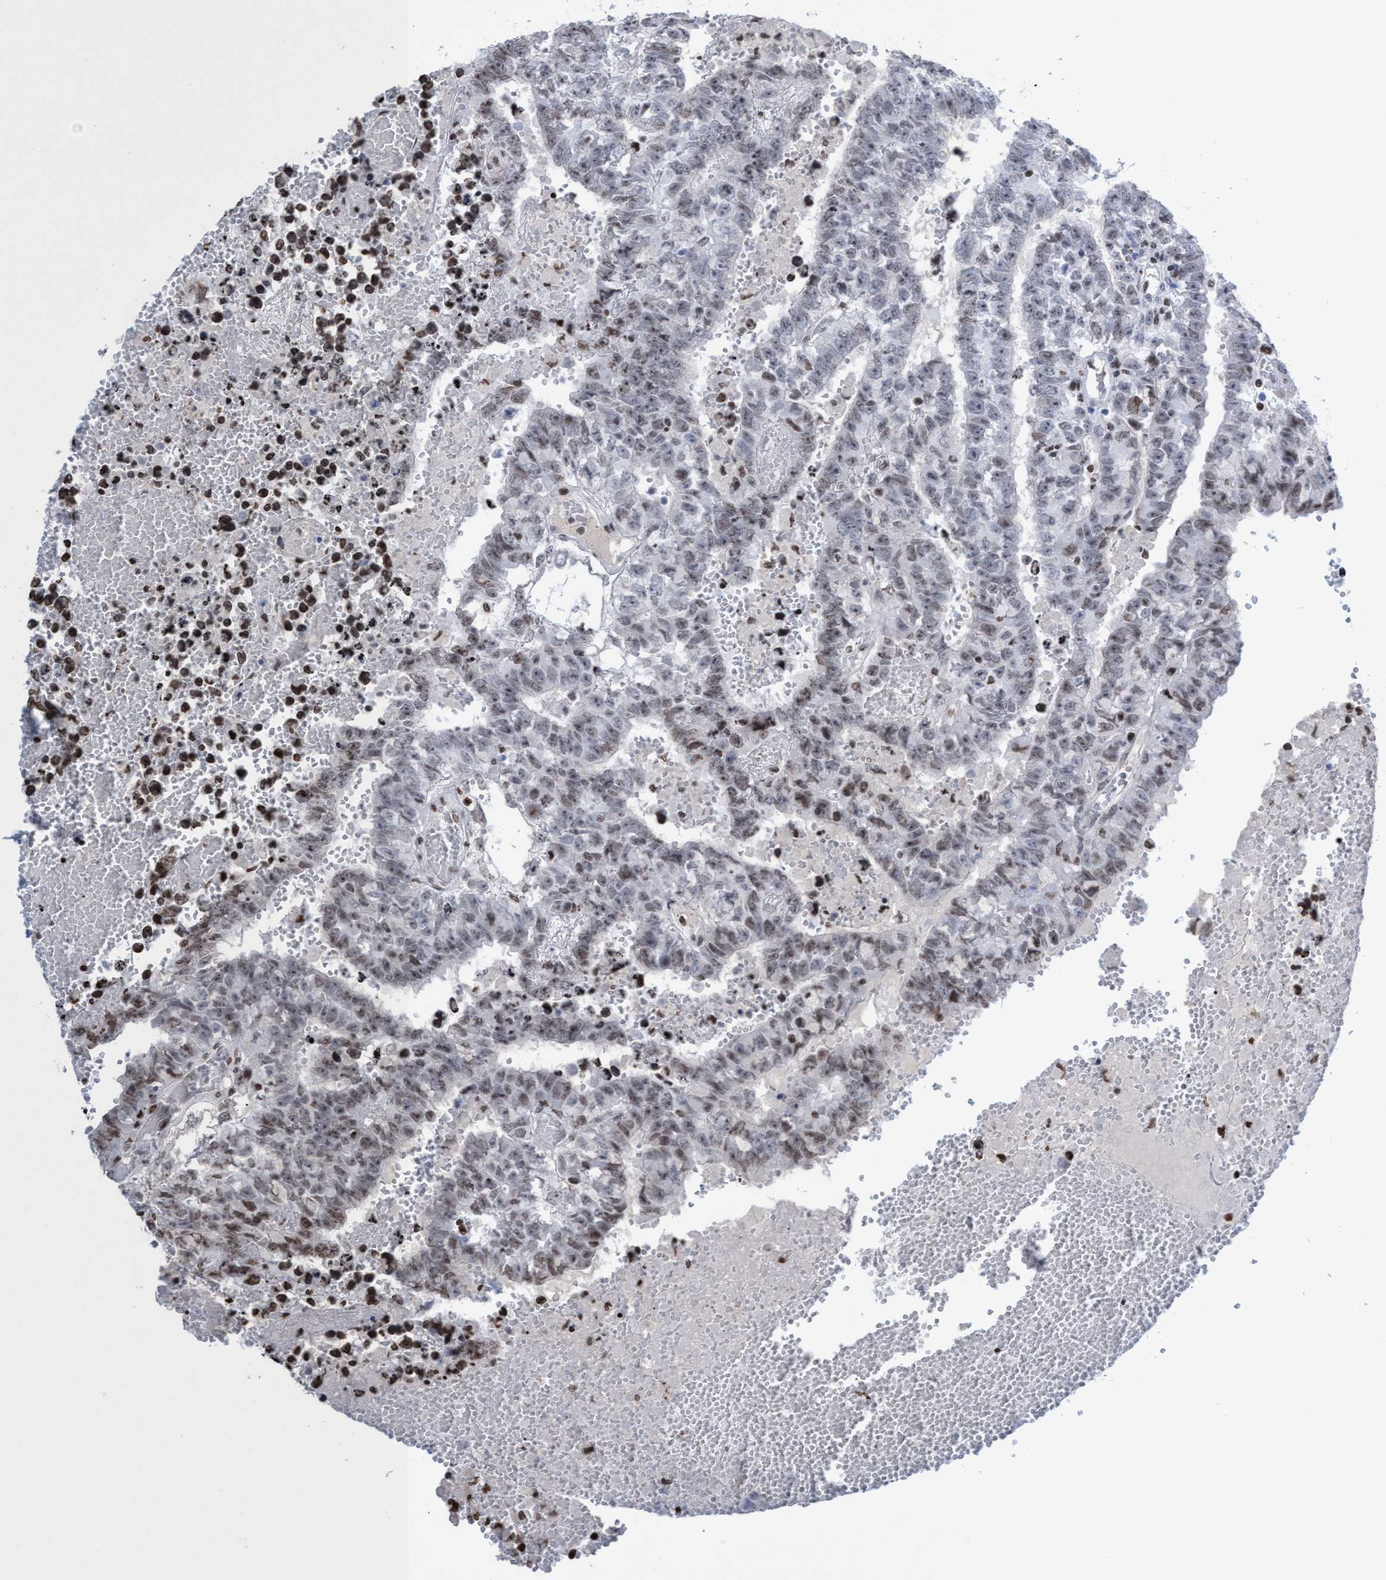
{"staining": {"intensity": "weak", "quantity": "25%-75%", "location": "nuclear"}, "tissue": "testis cancer", "cell_type": "Tumor cells", "image_type": "cancer", "snomed": [{"axis": "morphology", "description": "Carcinoma, Embryonal, NOS"}, {"axis": "topography", "description": "Testis"}], "caption": "Weak nuclear positivity for a protein is identified in approximately 25%-75% of tumor cells of testis cancer (embryonal carcinoma) using immunohistochemistry (IHC).", "gene": "CBX2", "patient": {"sex": "male", "age": 25}}